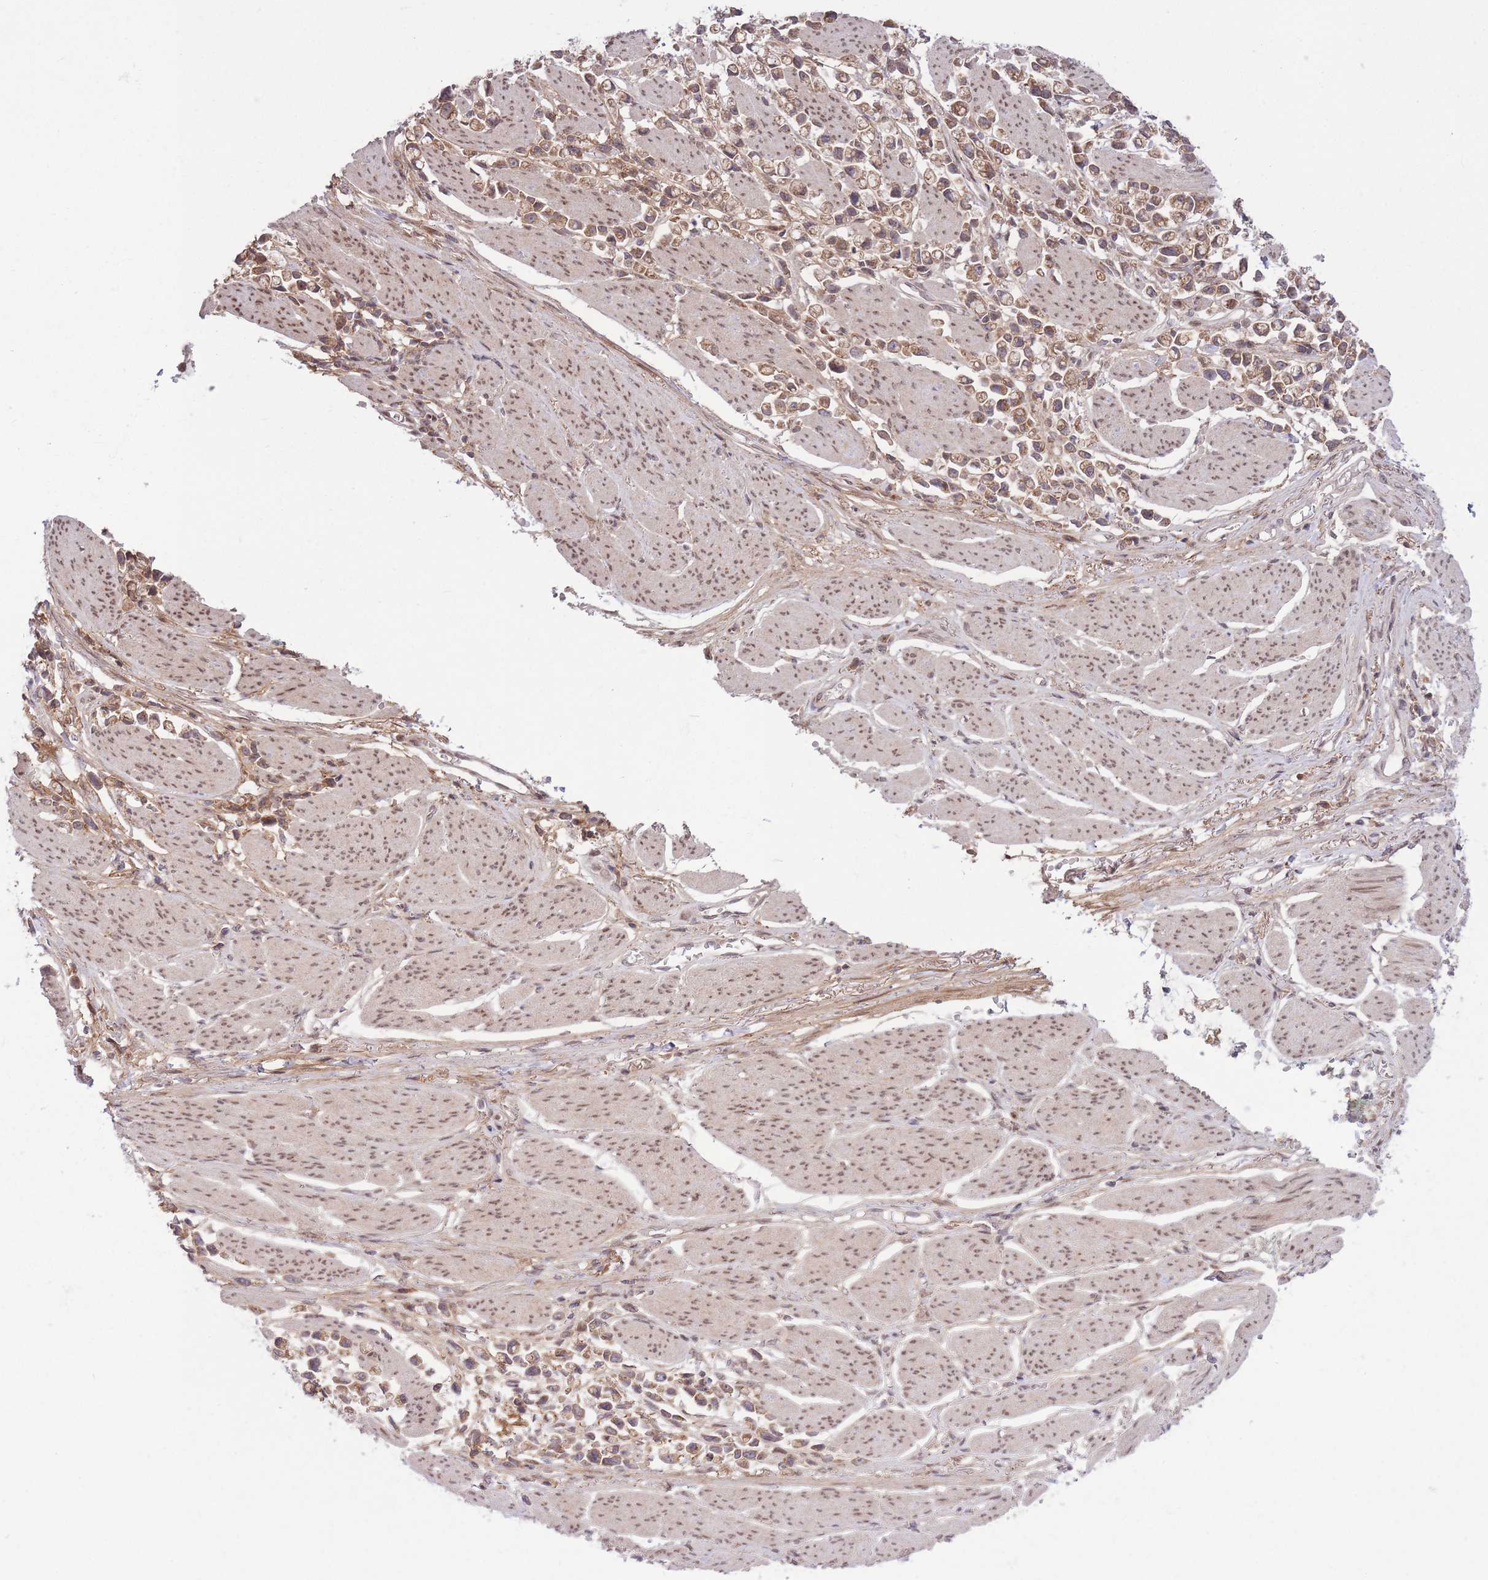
{"staining": {"intensity": "moderate", "quantity": ">75%", "location": "cytoplasmic/membranous"}, "tissue": "stomach cancer", "cell_type": "Tumor cells", "image_type": "cancer", "snomed": [{"axis": "morphology", "description": "Adenocarcinoma, NOS"}, {"axis": "topography", "description": "Stomach"}], "caption": "Protein analysis of stomach cancer tissue shows moderate cytoplasmic/membranous staining in about >75% of tumor cells.", "gene": "ZNF391", "patient": {"sex": "female", "age": 81}}